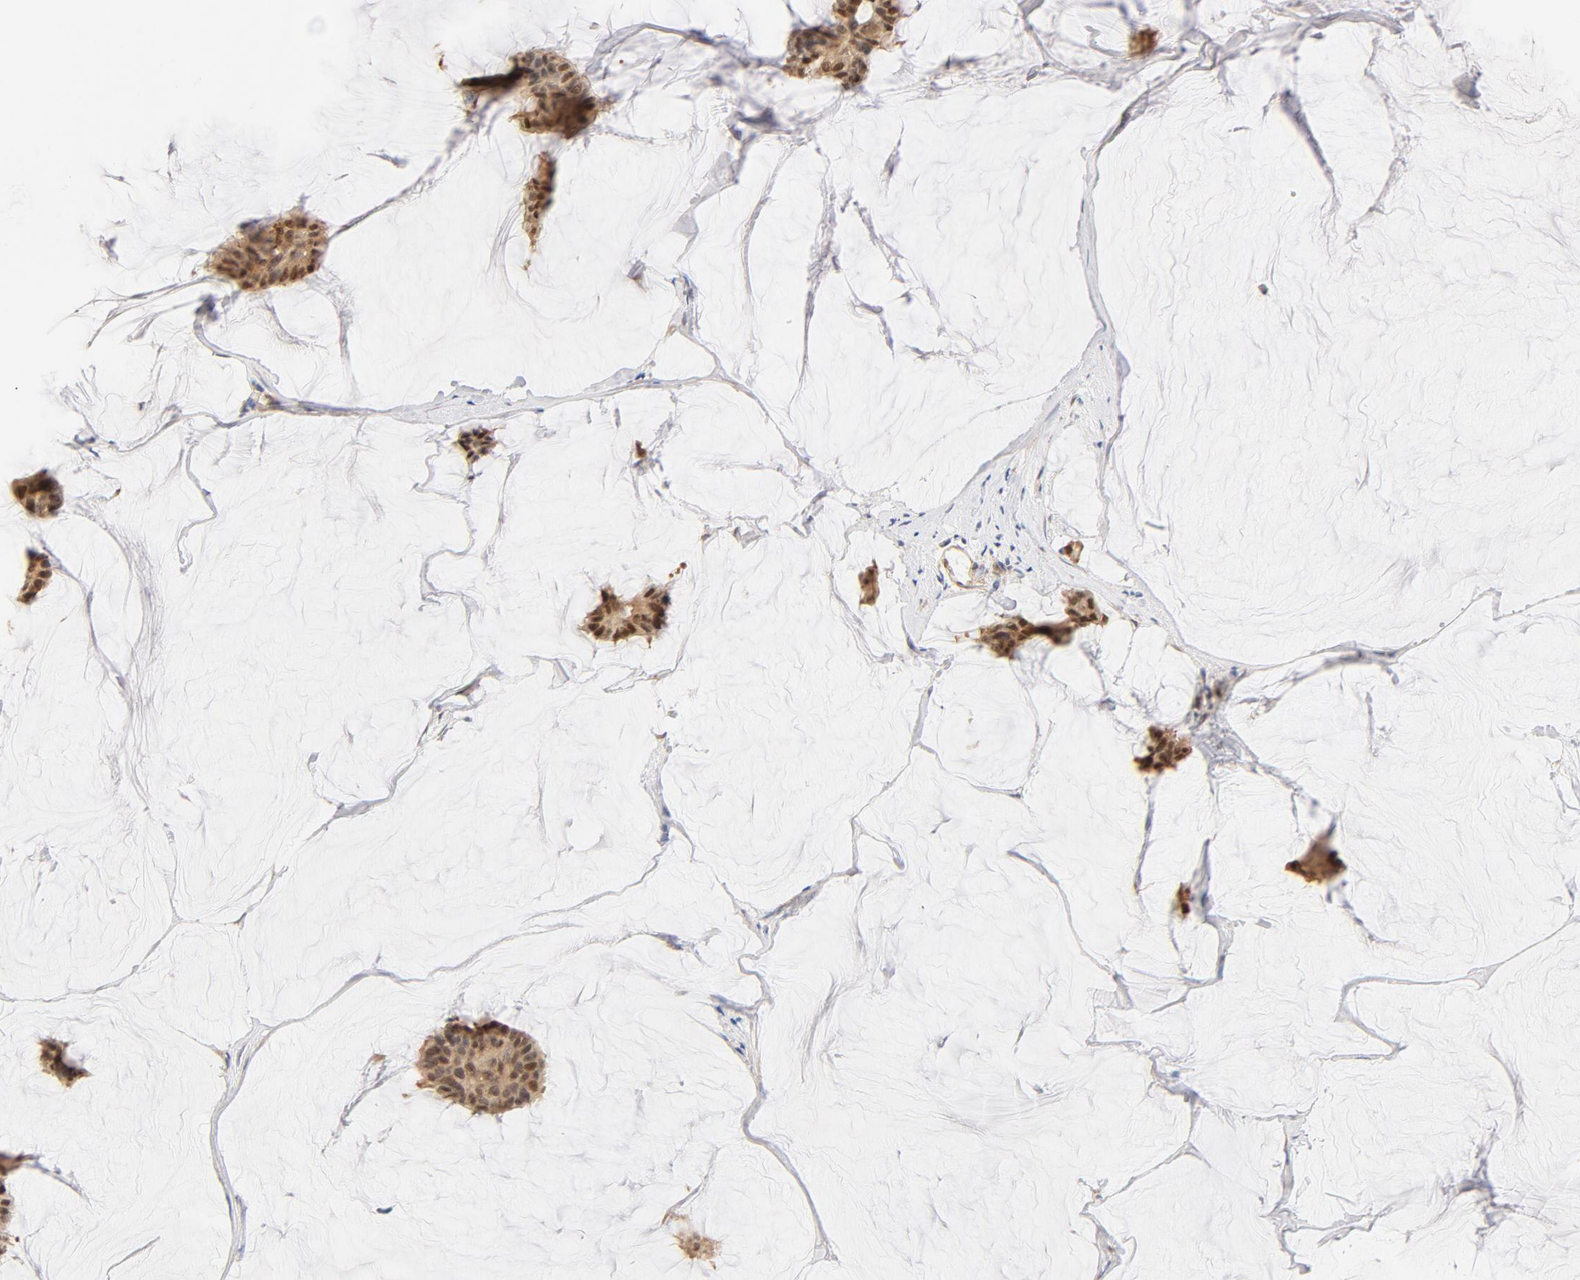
{"staining": {"intensity": "moderate", "quantity": ">75%", "location": "cytoplasmic/membranous,nuclear"}, "tissue": "breast cancer", "cell_type": "Tumor cells", "image_type": "cancer", "snomed": [{"axis": "morphology", "description": "Duct carcinoma"}, {"axis": "topography", "description": "Breast"}], "caption": "Human breast cancer stained with a protein marker shows moderate staining in tumor cells.", "gene": "EIF4E", "patient": {"sex": "female", "age": 93}}